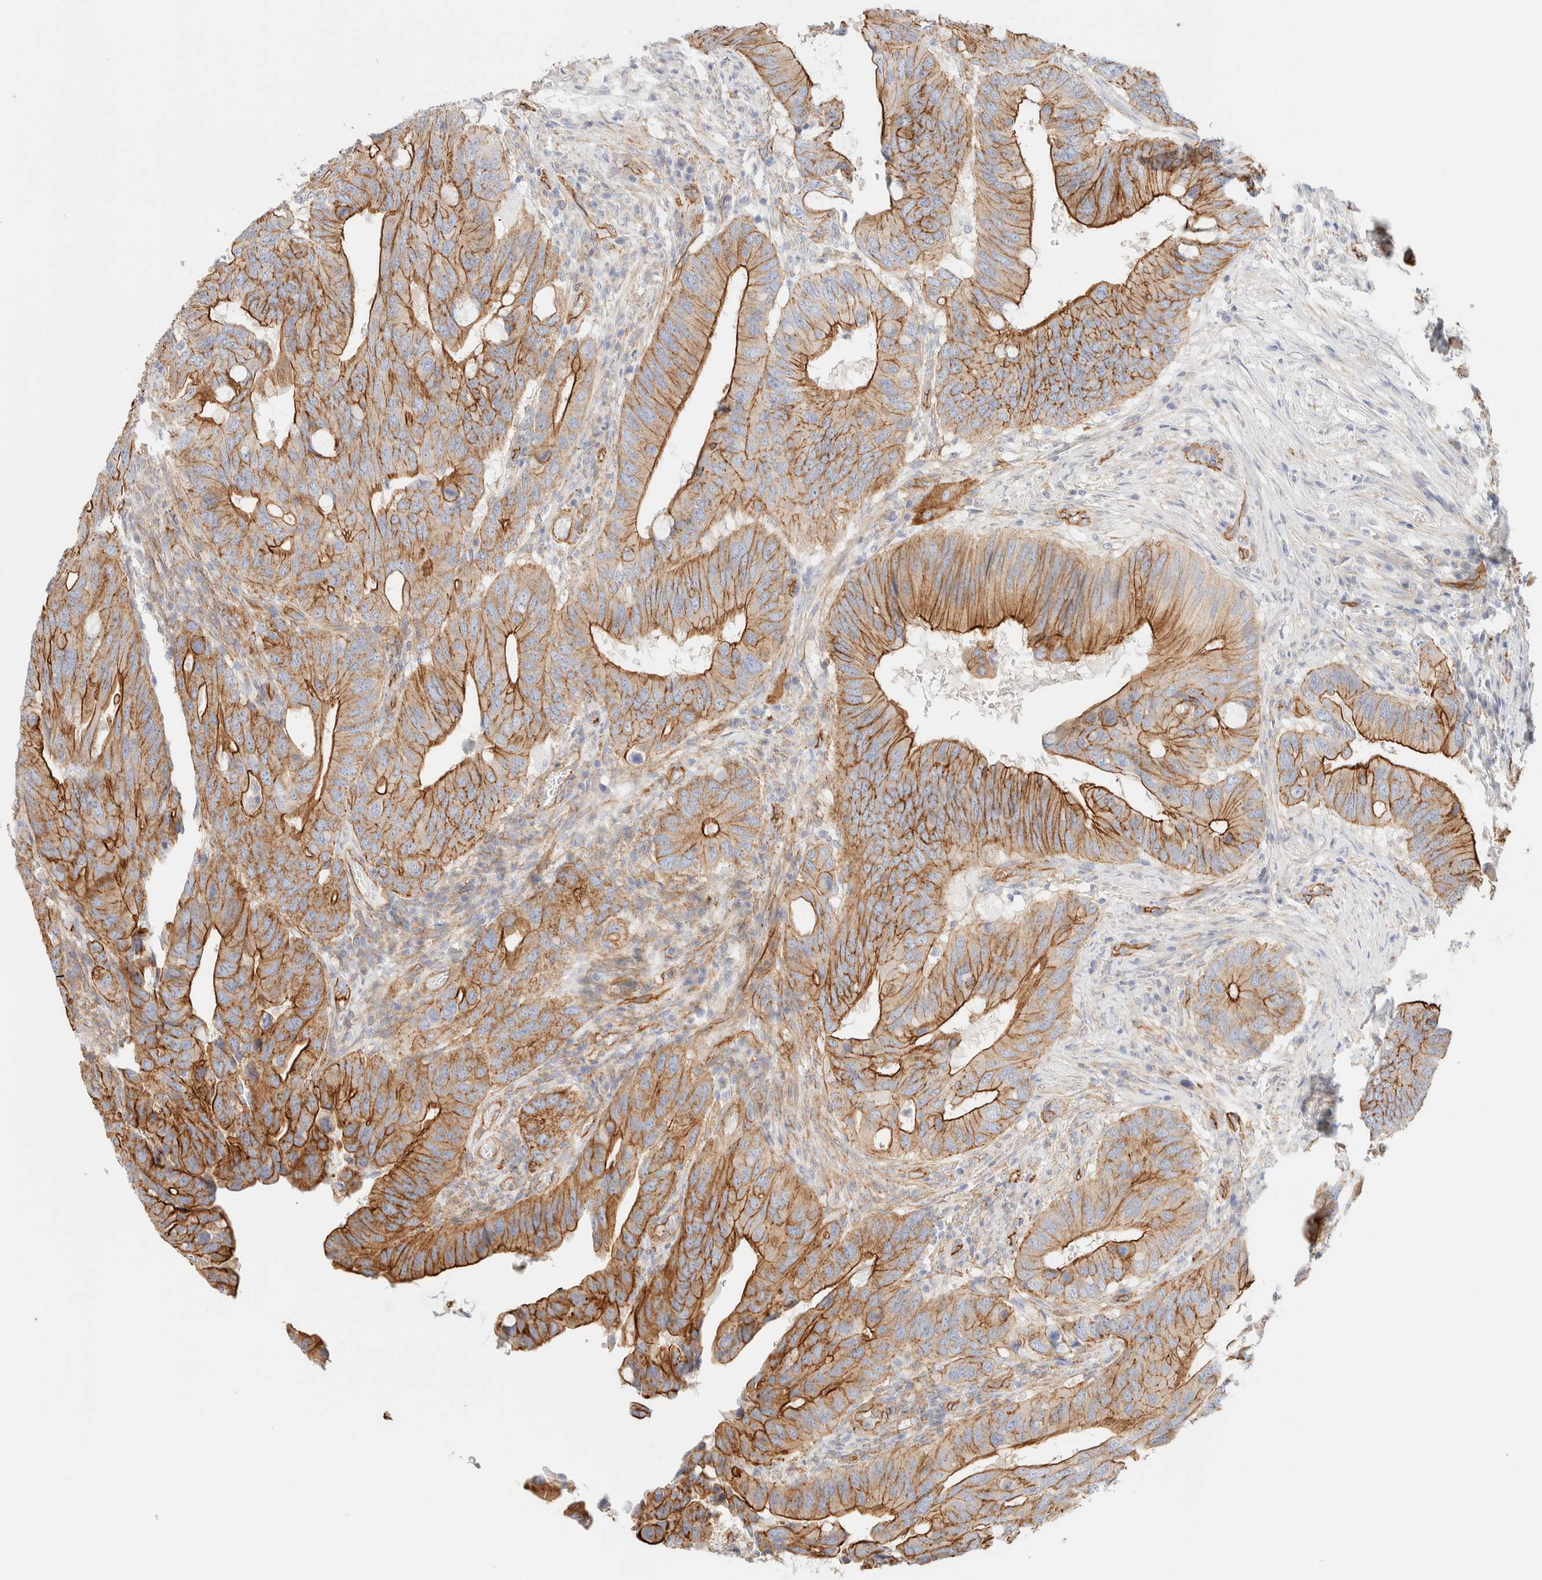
{"staining": {"intensity": "strong", "quantity": ">75%", "location": "cytoplasmic/membranous"}, "tissue": "colorectal cancer", "cell_type": "Tumor cells", "image_type": "cancer", "snomed": [{"axis": "morphology", "description": "Adenocarcinoma, NOS"}, {"axis": "topography", "description": "Colon"}], "caption": "Adenocarcinoma (colorectal) stained with IHC shows strong cytoplasmic/membranous positivity in approximately >75% of tumor cells.", "gene": "CYB5R4", "patient": {"sex": "male", "age": 71}}